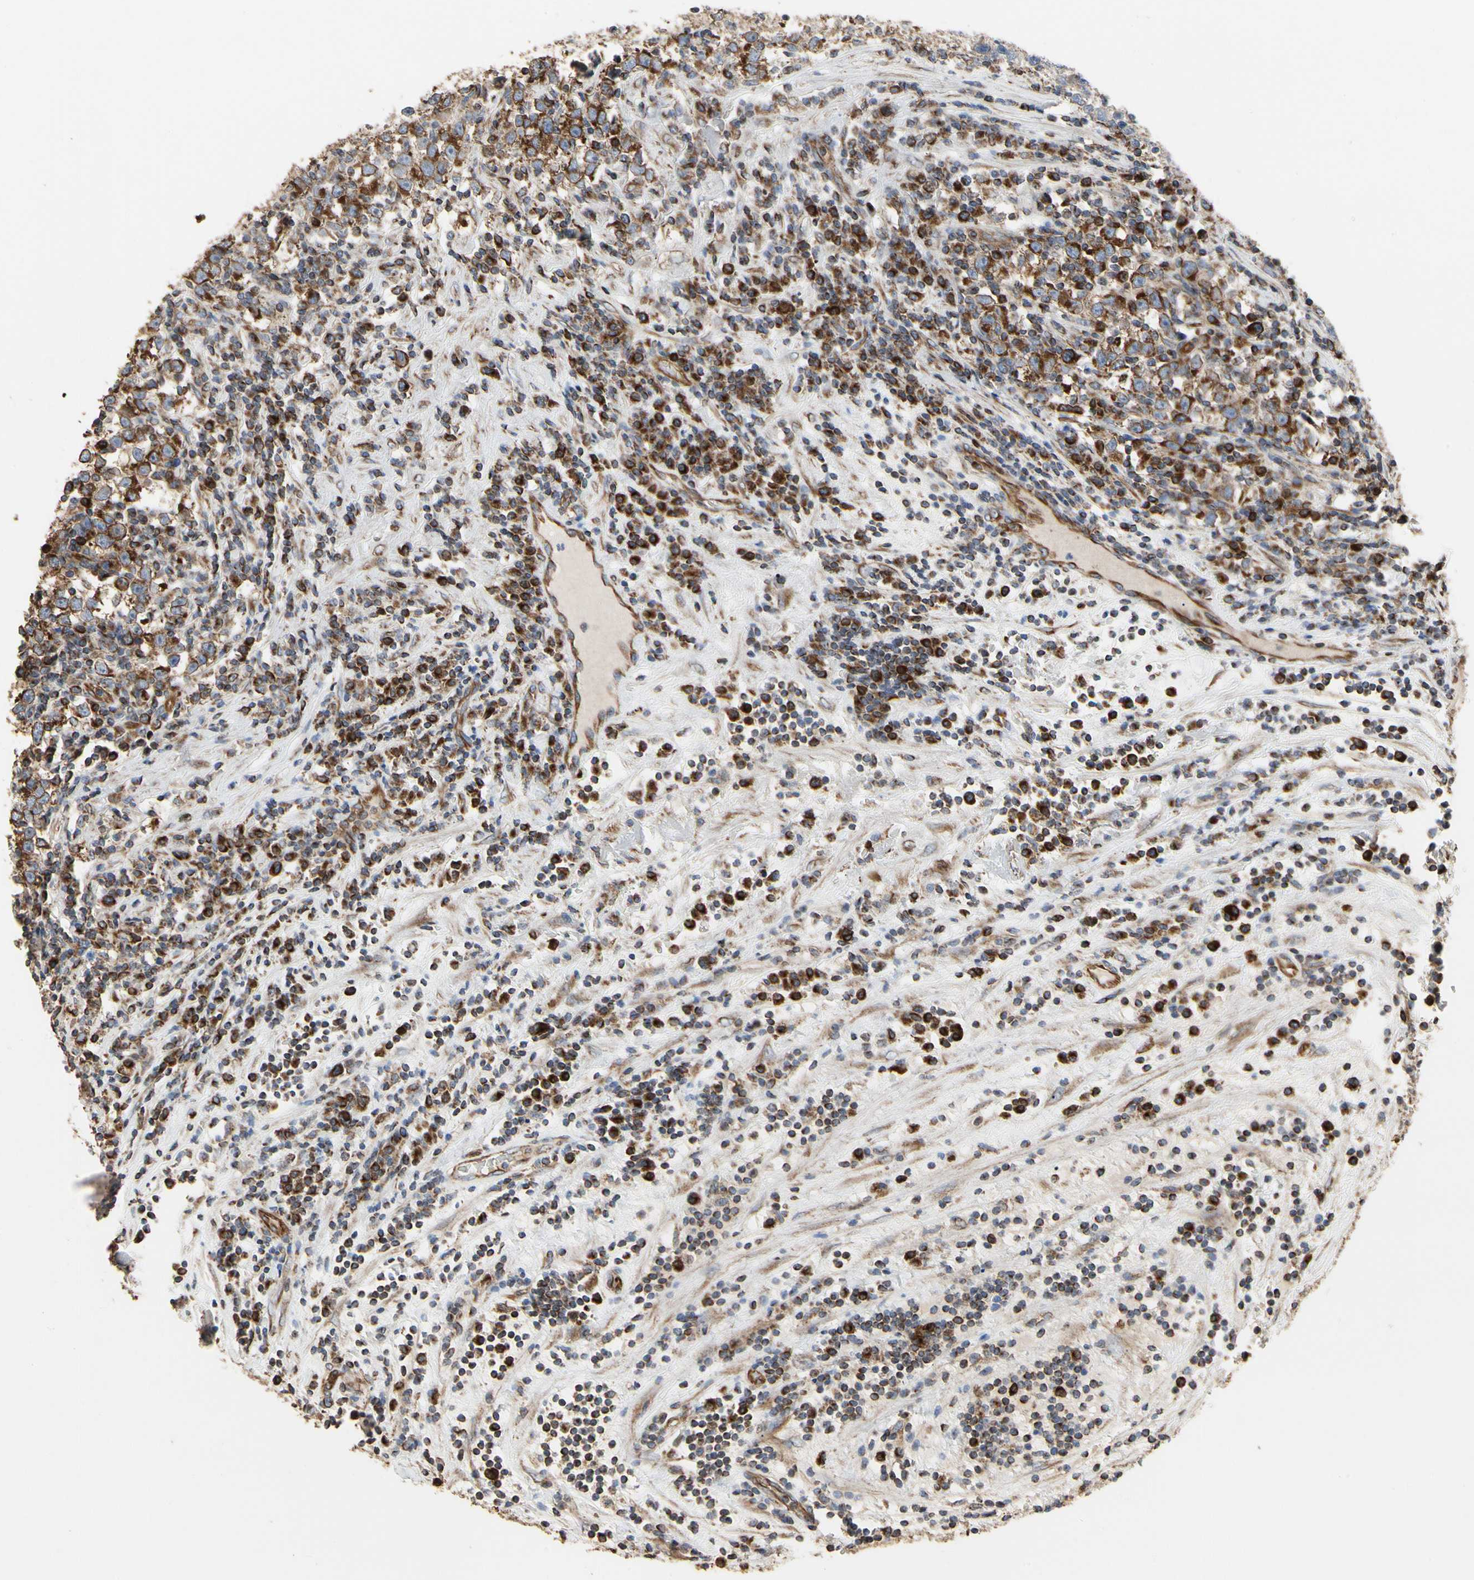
{"staining": {"intensity": "strong", "quantity": "<25%", "location": "cytoplasmic/membranous"}, "tissue": "testis cancer", "cell_type": "Tumor cells", "image_type": "cancer", "snomed": [{"axis": "morphology", "description": "Seminoma, NOS"}, {"axis": "topography", "description": "Testis"}], "caption": "Protein staining by immunohistochemistry shows strong cytoplasmic/membranous staining in approximately <25% of tumor cells in testis cancer.", "gene": "TUBA1A", "patient": {"sex": "male", "age": 43}}